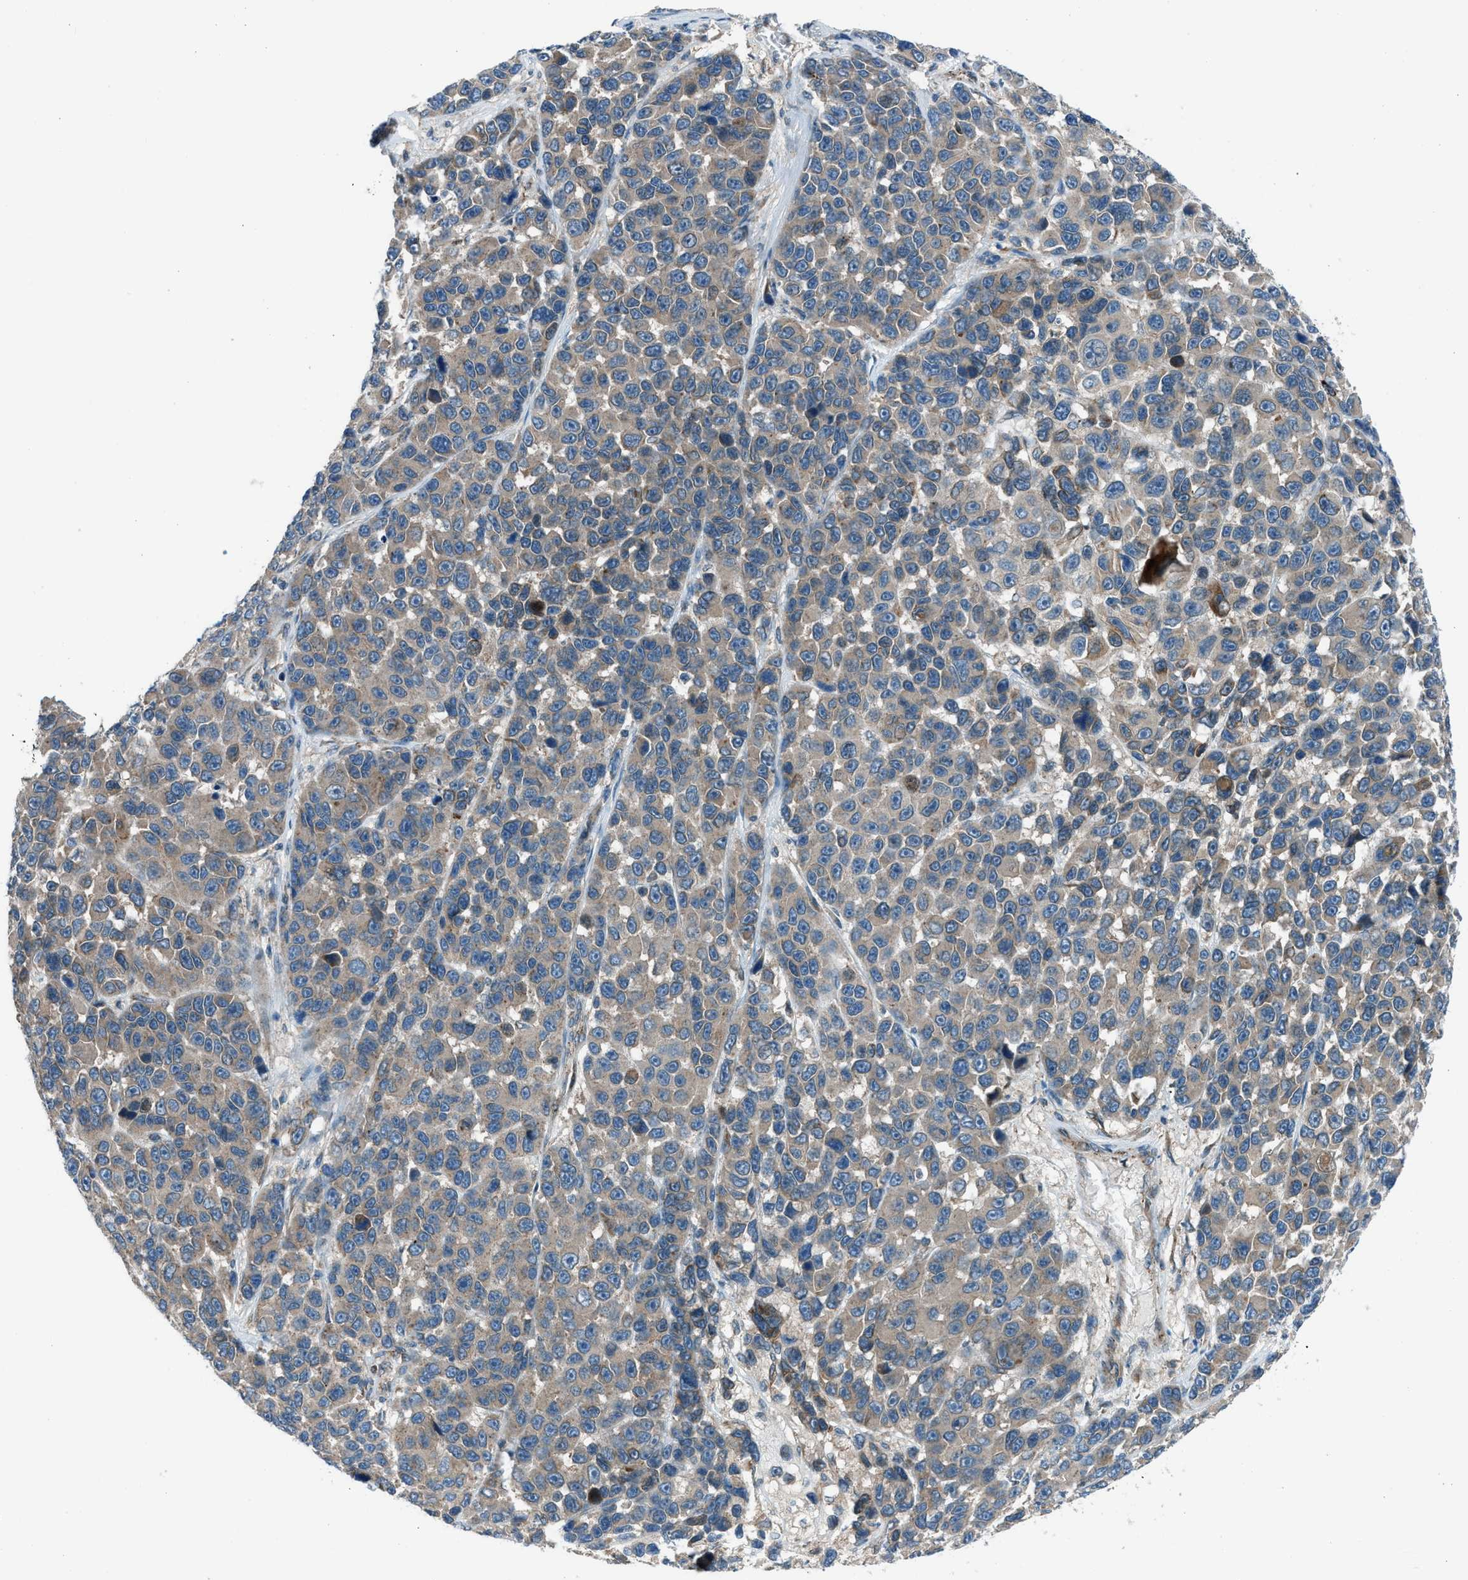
{"staining": {"intensity": "weak", "quantity": ">75%", "location": "cytoplasmic/membranous"}, "tissue": "melanoma", "cell_type": "Tumor cells", "image_type": "cancer", "snomed": [{"axis": "morphology", "description": "Malignant melanoma, NOS"}, {"axis": "topography", "description": "Skin"}], "caption": "A brown stain labels weak cytoplasmic/membranous expression of a protein in malignant melanoma tumor cells. (Stains: DAB in brown, nuclei in blue, Microscopy: brightfield microscopy at high magnification).", "gene": "EDARADD", "patient": {"sex": "male", "age": 53}}